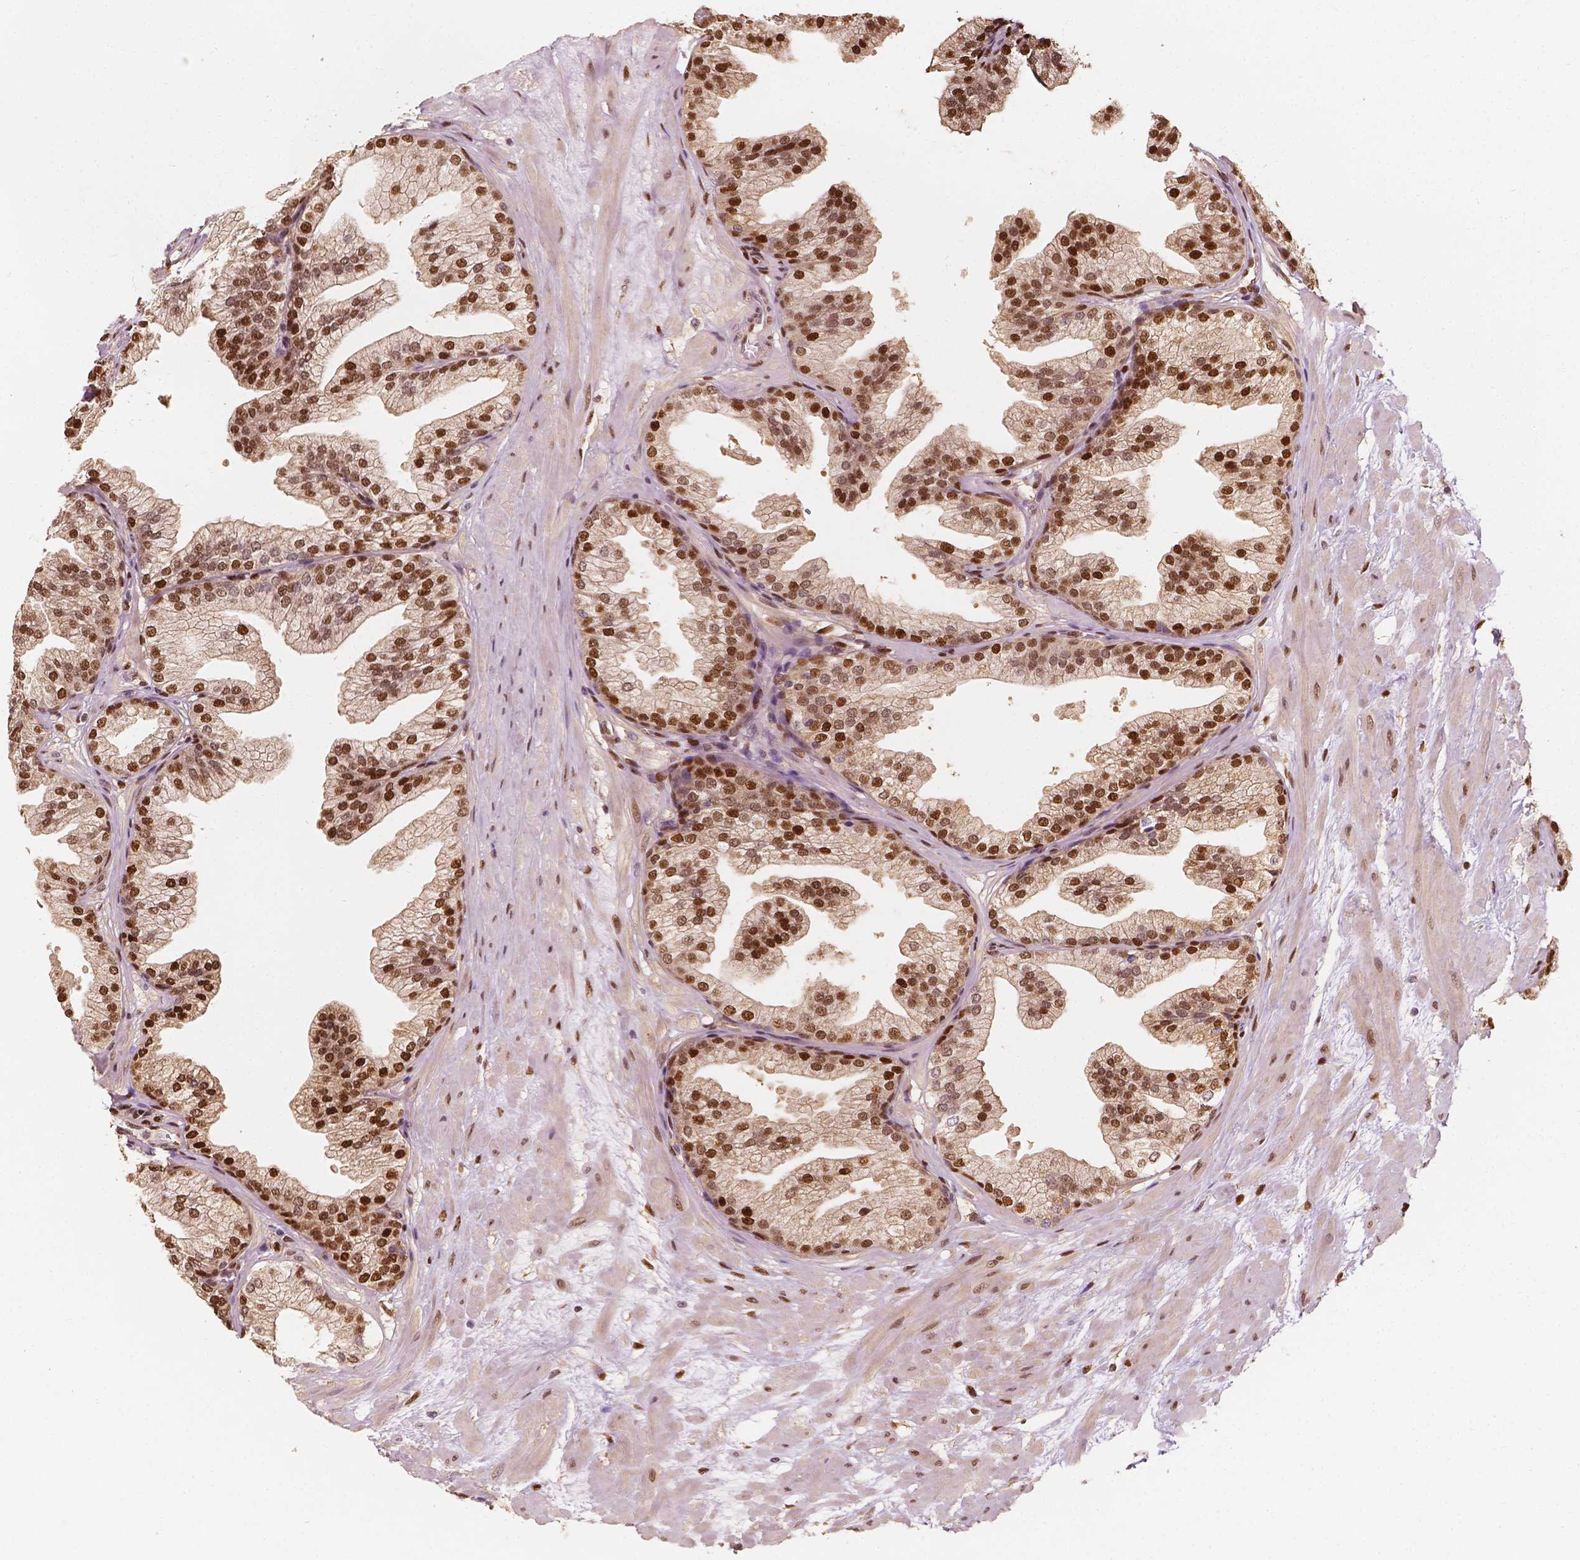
{"staining": {"intensity": "strong", "quantity": ">75%", "location": "nuclear"}, "tissue": "prostate", "cell_type": "Glandular cells", "image_type": "normal", "snomed": [{"axis": "morphology", "description": "Normal tissue, NOS"}, {"axis": "topography", "description": "Prostate"}], "caption": "Prostate was stained to show a protein in brown. There is high levels of strong nuclear staining in about >75% of glandular cells. (IHC, brightfield microscopy, high magnification).", "gene": "TBC1D17", "patient": {"sex": "male", "age": 37}}